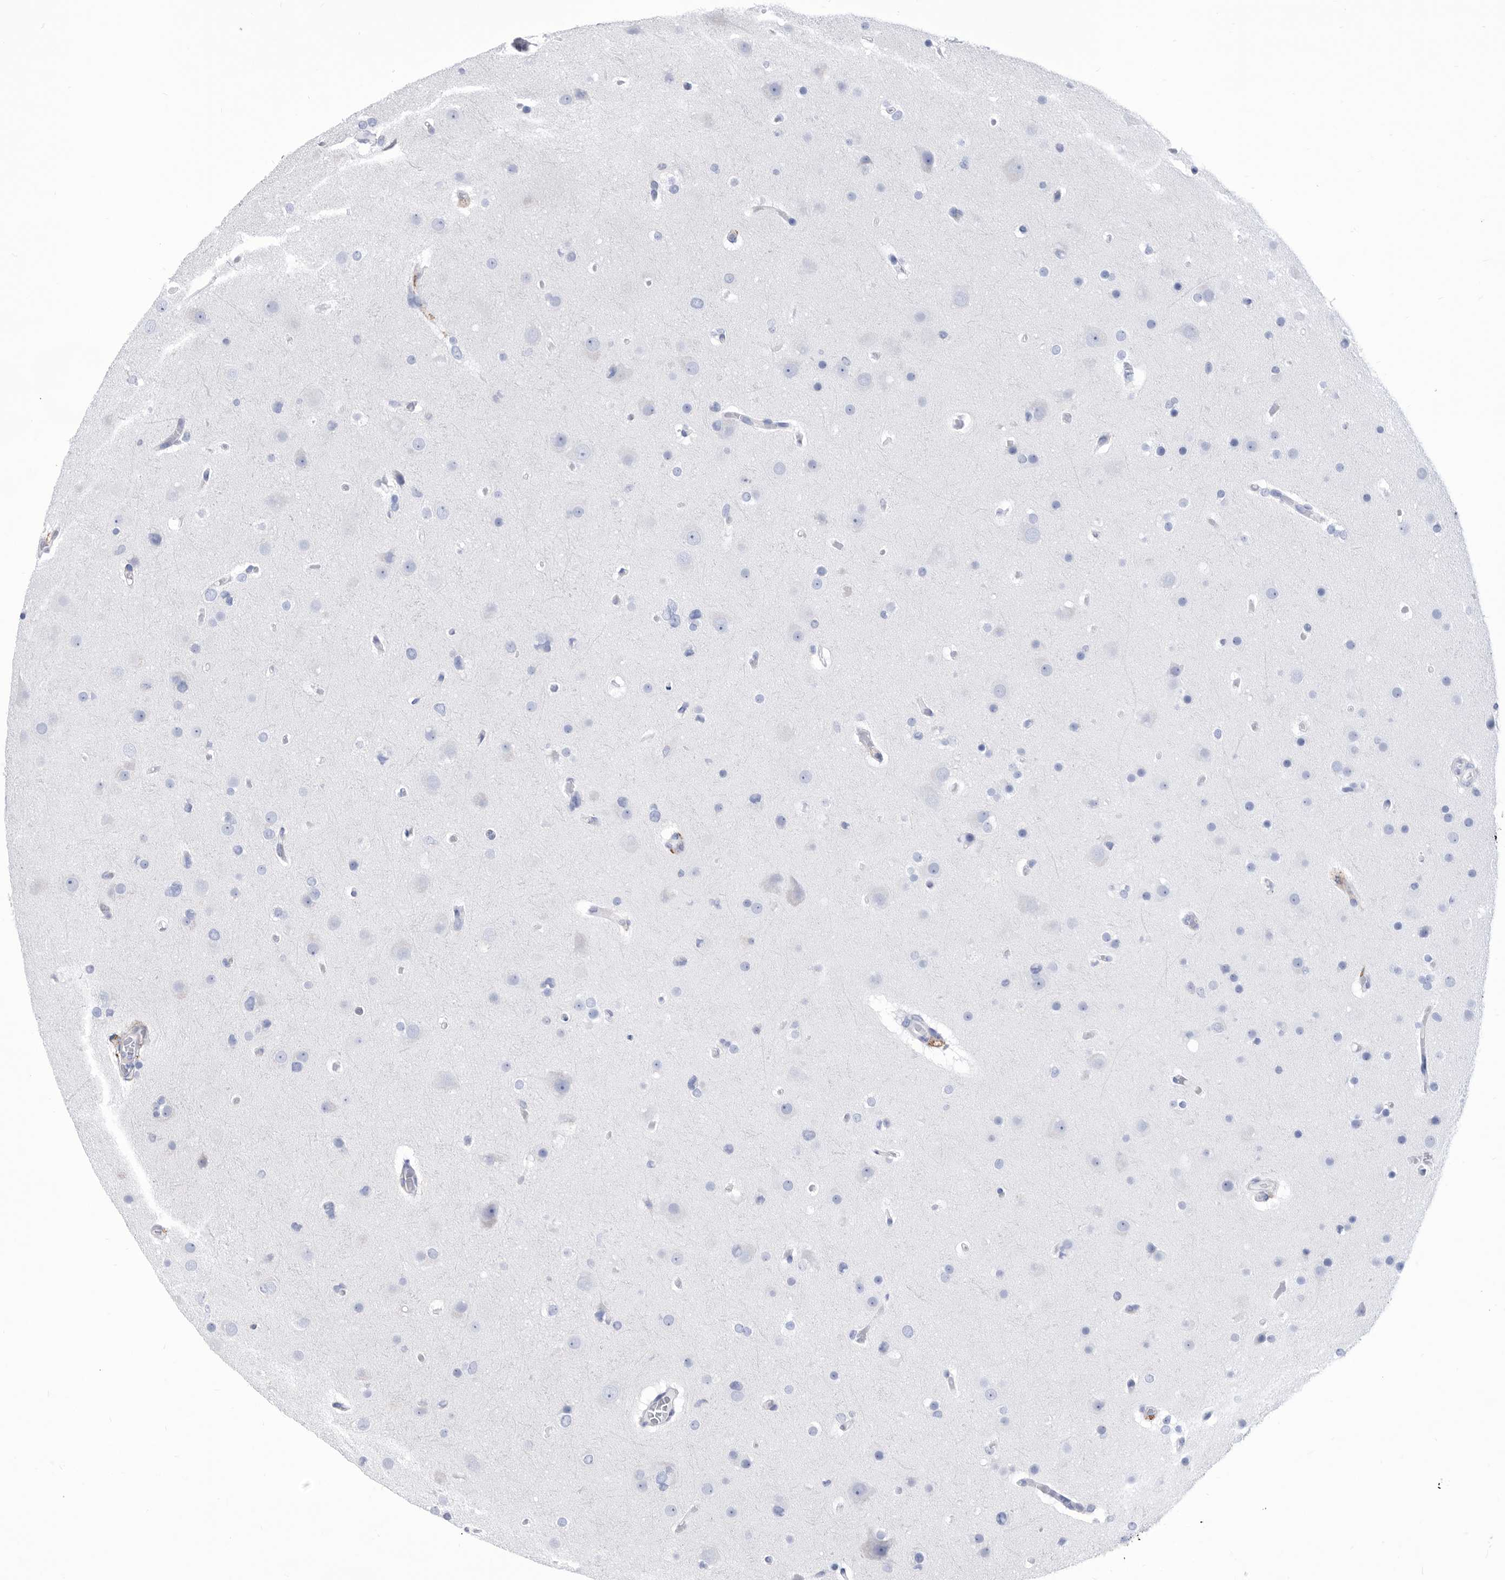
{"staining": {"intensity": "negative", "quantity": "none", "location": "none"}, "tissue": "glioma", "cell_type": "Tumor cells", "image_type": "cancer", "snomed": [{"axis": "morphology", "description": "Glioma, malignant, High grade"}, {"axis": "topography", "description": "Cerebral cortex"}], "caption": "IHC histopathology image of human malignant glioma (high-grade) stained for a protein (brown), which shows no positivity in tumor cells. (Stains: DAB (3,3'-diaminobenzidine) IHC with hematoxylin counter stain, Microscopy: brightfield microscopy at high magnification).", "gene": "SMG7", "patient": {"sex": "female", "age": 36}}